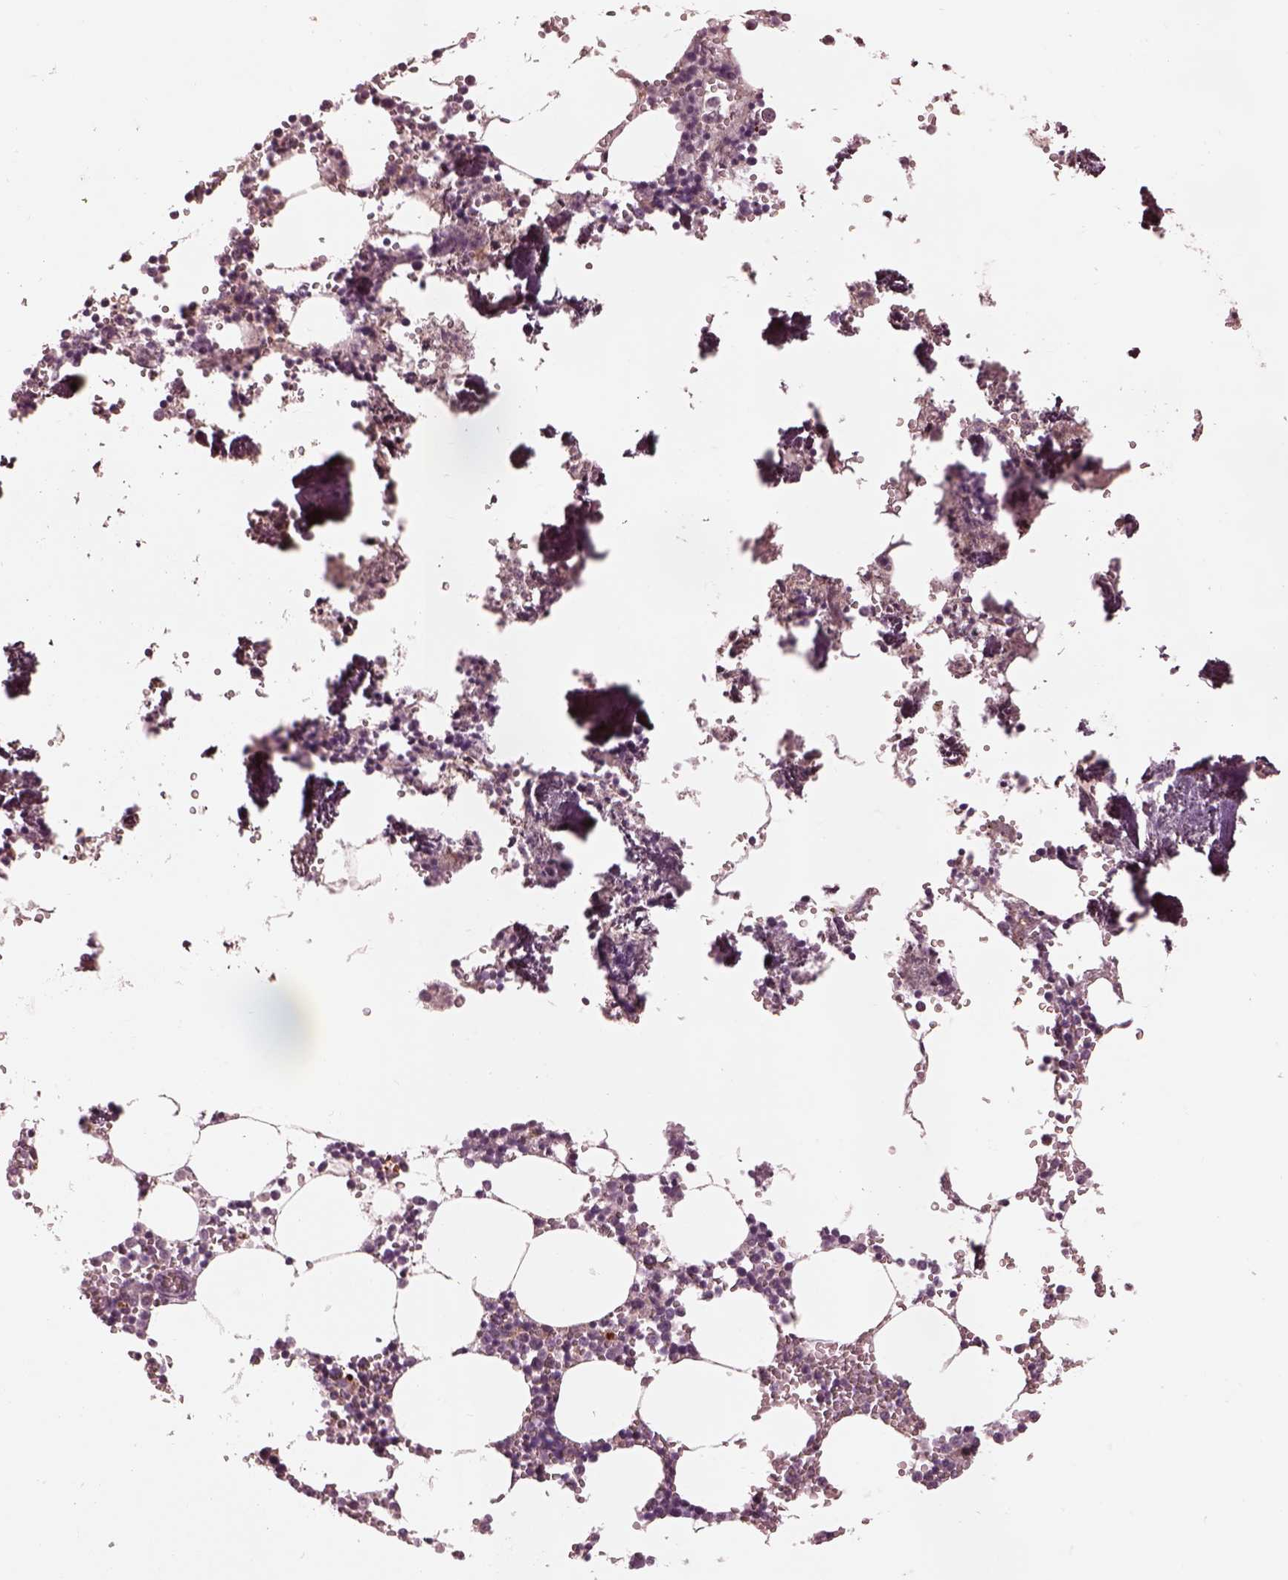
{"staining": {"intensity": "strong", "quantity": "<25%", "location": "cytoplasmic/membranous"}, "tissue": "bone marrow", "cell_type": "Hematopoietic cells", "image_type": "normal", "snomed": [{"axis": "morphology", "description": "Normal tissue, NOS"}, {"axis": "topography", "description": "Bone marrow"}], "caption": "This histopathology image displays unremarkable bone marrow stained with immunohistochemistry (IHC) to label a protein in brown. The cytoplasmic/membranous of hematopoietic cells show strong positivity for the protein. Nuclei are counter-stained blue.", "gene": "KCNA2", "patient": {"sex": "male", "age": 54}}